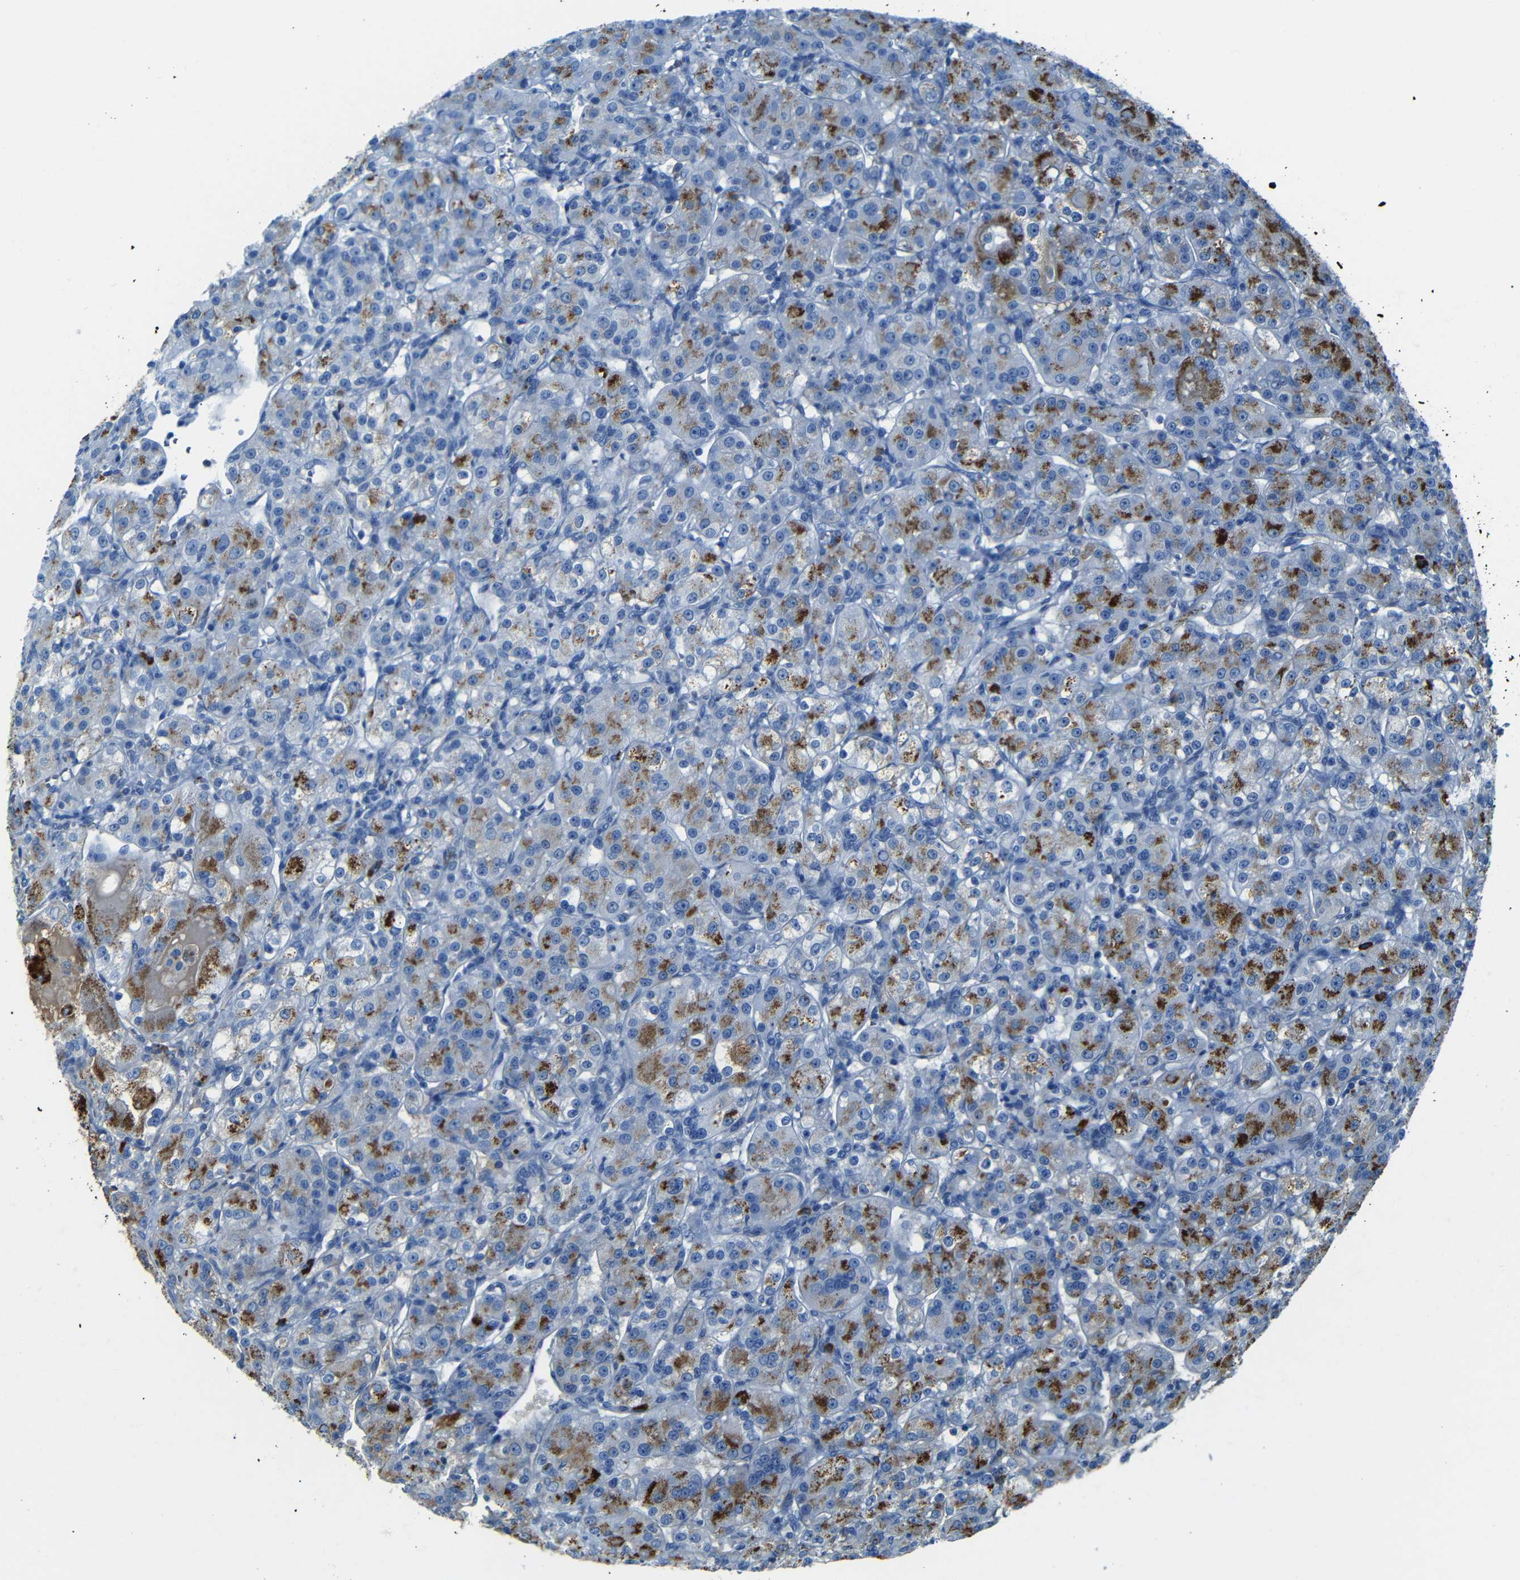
{"staining": {"intensity": "strong", "quantity": "<25%", "location": "cytoplasmic/membranous"}, "tissue": "renal cancer", "cell_type": "Tumor cells", "image_type": "cancer", "snomed": [{"axis": "morphology", "description": "Normal tissue, NOS"}, {"axis": "morphology", "description": "Adenocarcinoma, NOS"}, {"axis": "topography", "description": "Kidney"}], "caption": "There is medium levels of strong cytoplasmic/membranous staining in tumor cells of renal adenocarcinoma, as demonstrated by immunohistochemical staining (brown color).", "gene": "SERPINA1", "patient": {"sex": "male", "age": 61}}